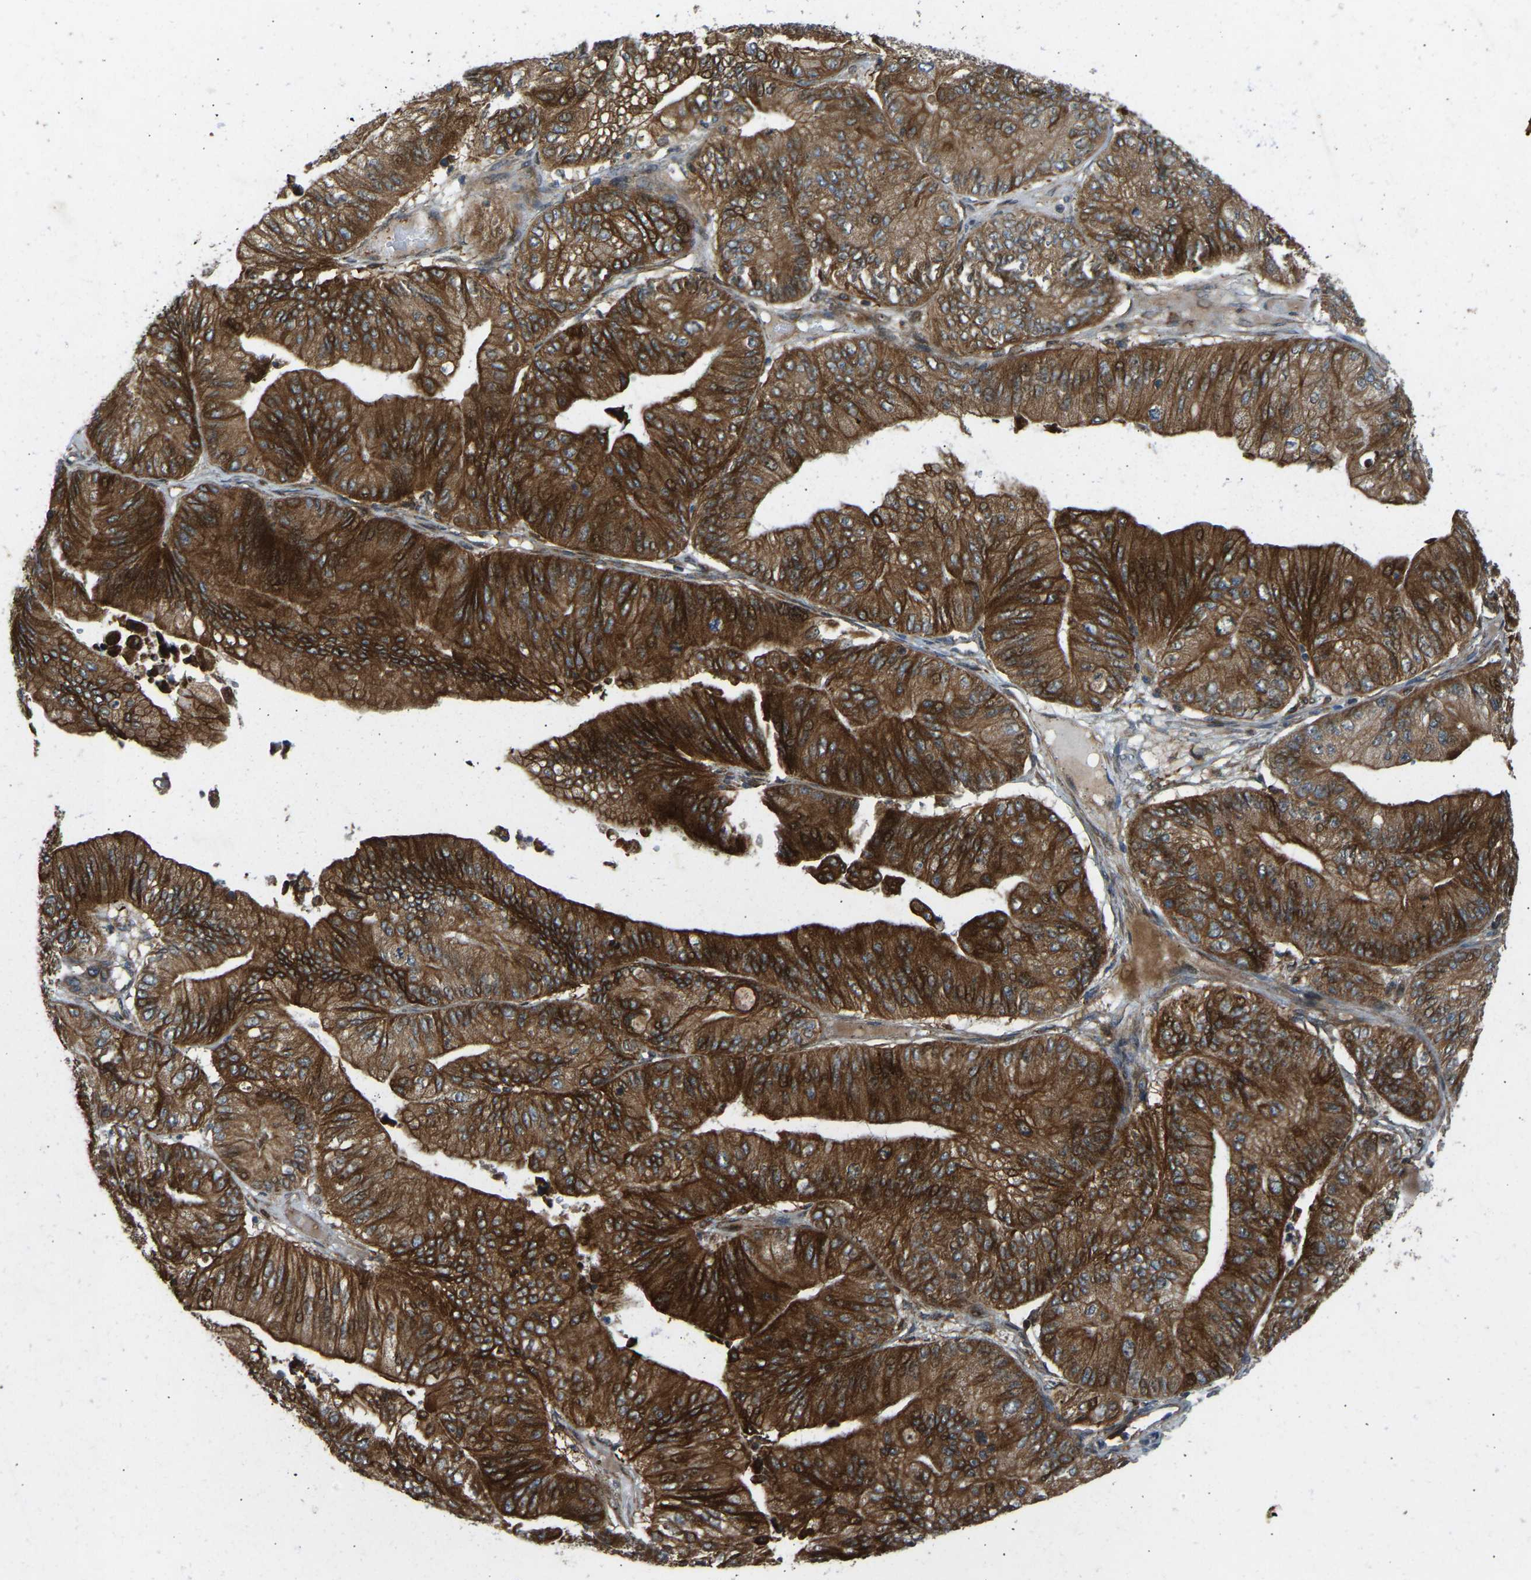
{"staining": {"intensity": "strong", "quantity": ">75%", "location": "cytoplasmic/membranous"}, "tissue": "ovarian cancer", "cell_type": "Tumor cells", "image_type": "cancer", "snomed": [{"axis": "morphology", "description": "Cystadenocarcinoma, mucinous, NOS"}, {"axis": "topography", "description": "Ovary"}], "caption": "The micrograph exhibits a brown stain indicating the presence of a protein in the cytoplasmic/membranous of tumor cells in ovarian cancer (mucinous cystadenocarcinoma).", "gene": "OS9", "patient": {"sex": "female", "age": 61}}